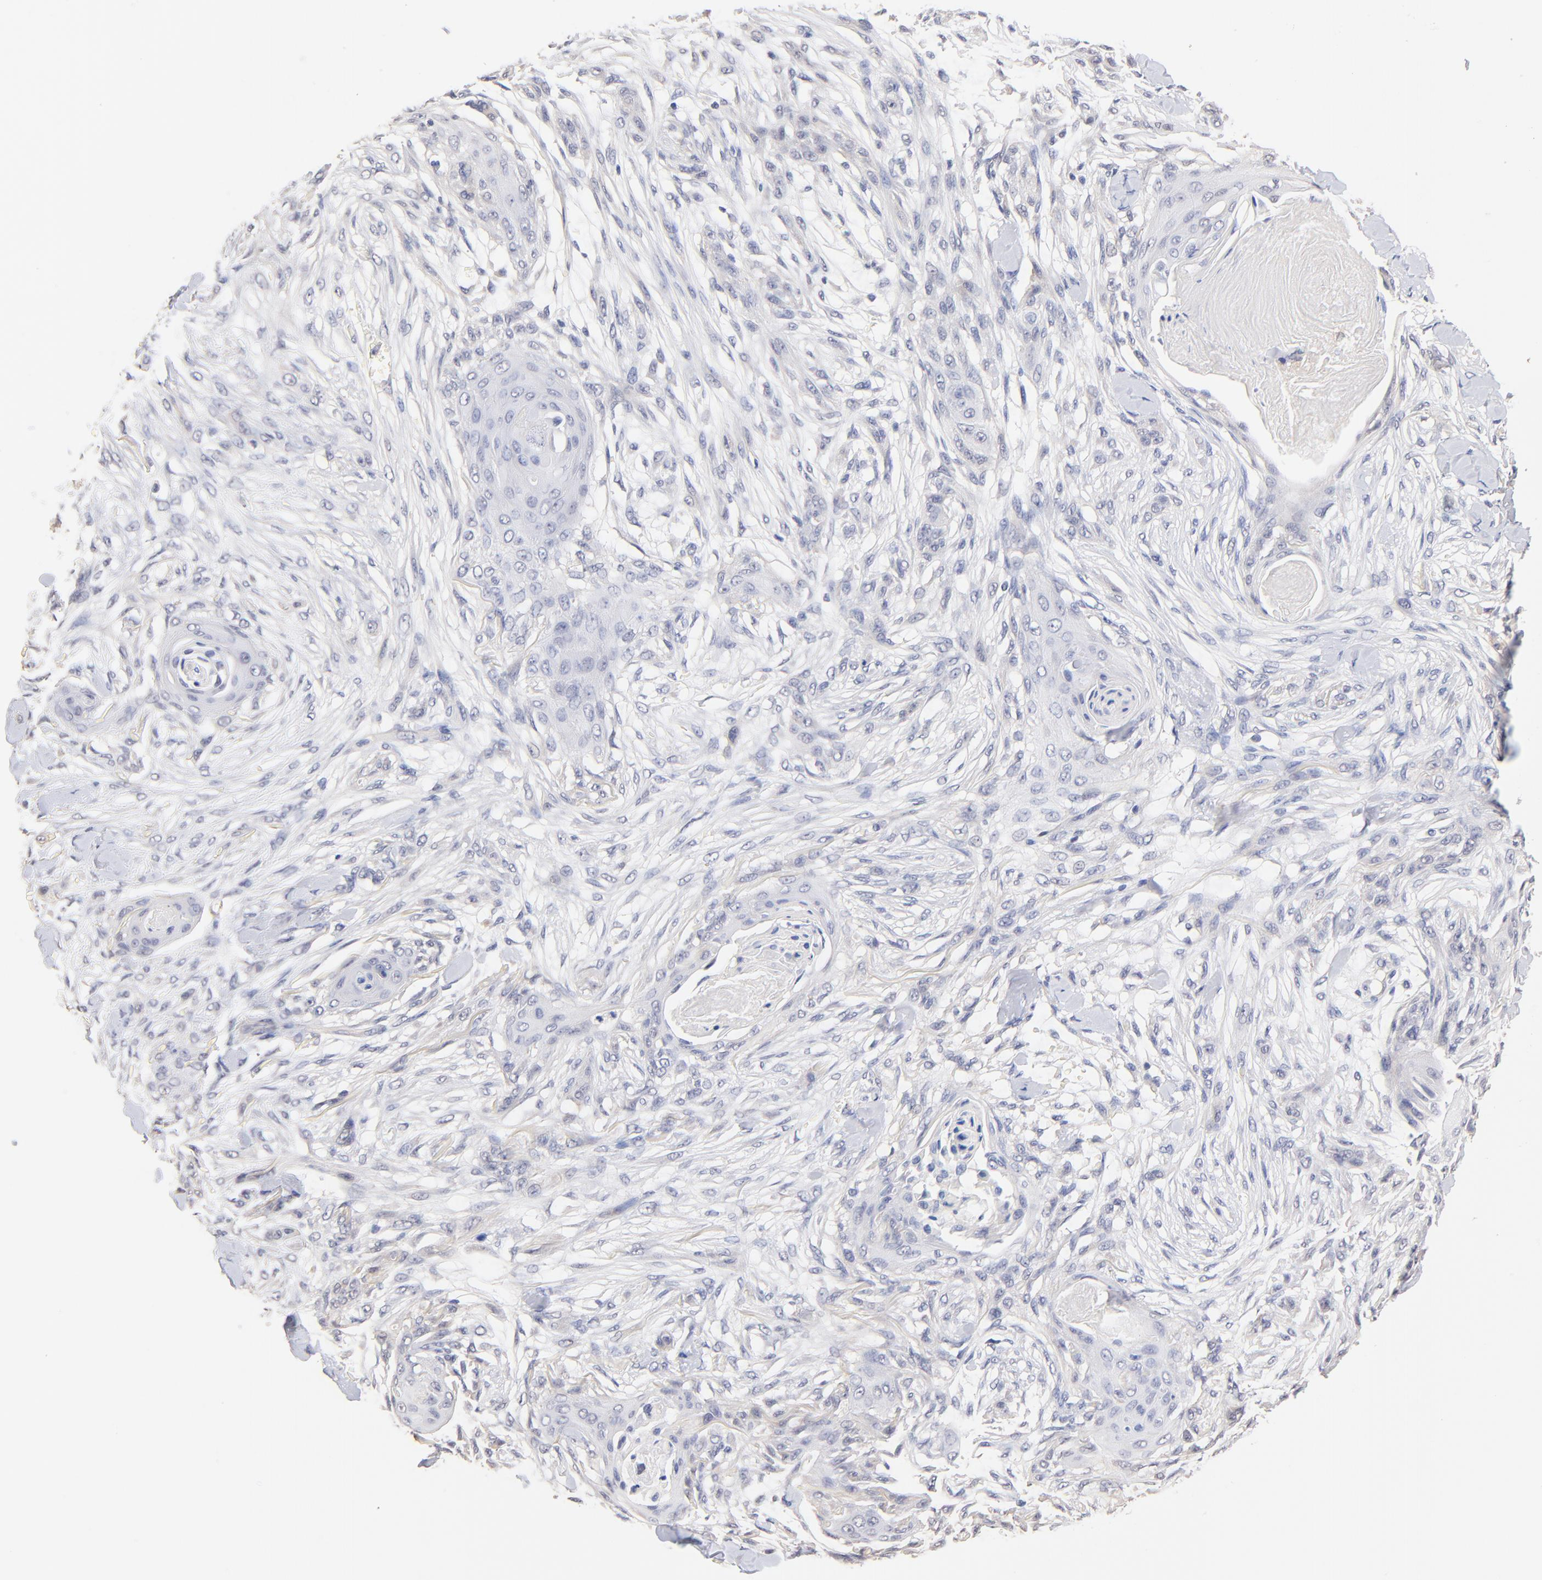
{"staining": {"intensity": "negative", "quantity": "none", "location": "none"}, "tissue": "skin cancer", "cell_type": "Tumor cells", "image_type": "cancer", "snomed": [{"axis": "morphology", "description": "Squamous cell carcinoma, NOS"}, {"axis": "topography", "description": "Skin"}], "caption": "Skin cancer (squamous cell carcinoma) stained for a protein using immunohistochemistry exhibits no expression tumor cells.", "gene": "RIBC2", "patient": {"sex": "female", "age": 59}}